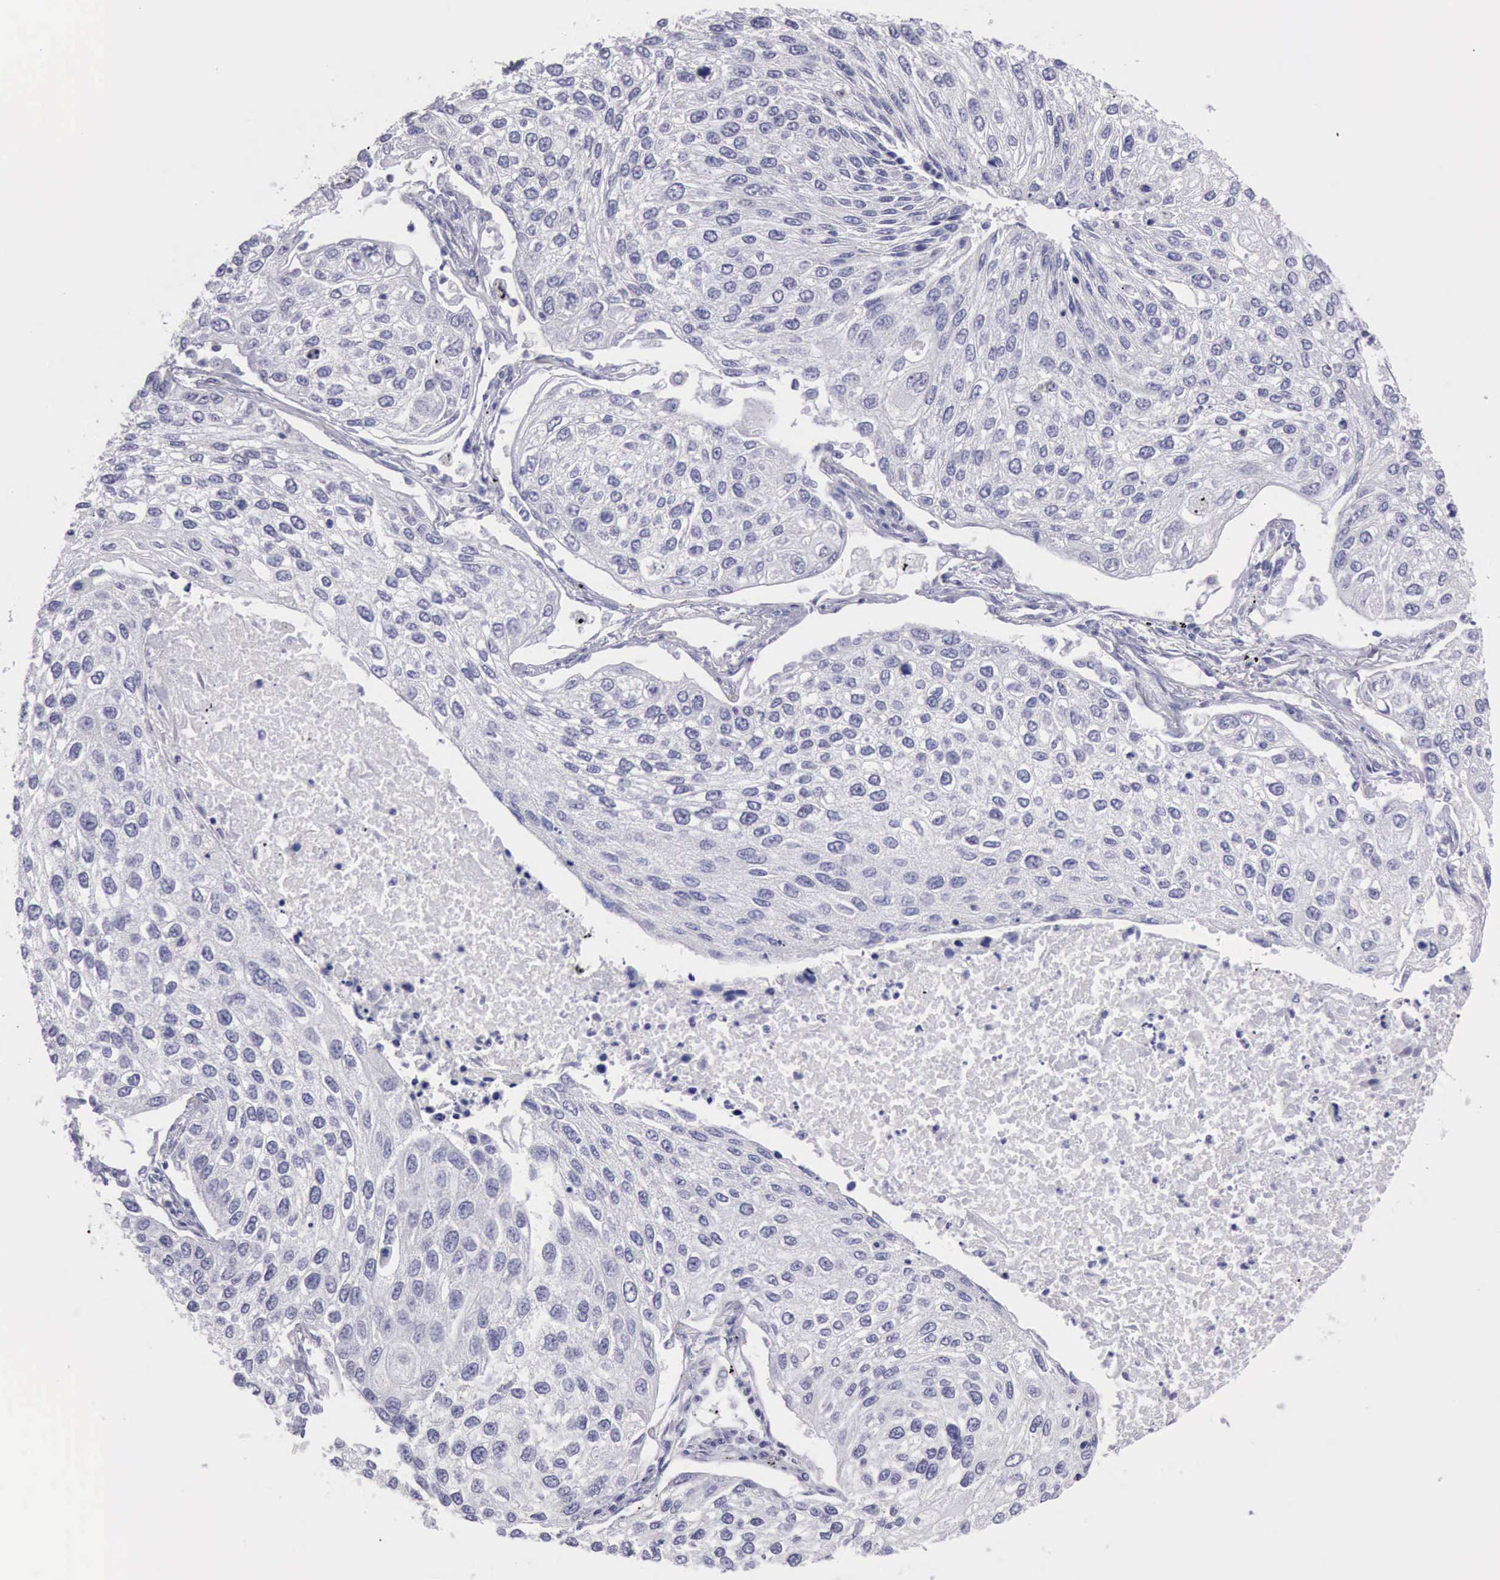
{"staining": {"intensity": "negative", "quantity": "none", "location": "none"}, "tissue": "lung cancer", "cell_type": "Tumor cells", "image_type": "cancer", "snomed": [{"axis": "morphology", "description": "Squamous cell carcinoma, NOS"}, {"axis": "topography", "description": "Lung"}], "caption": "High magnification brightfield microscopy of squamous cell carcinoma (lung) stained with DAB (brown) and counterstained with hematoxylin (blue): tumor cells show no significant staining.", "gene": "KCND1", "patient": {"sex": "male", "age": 75}}